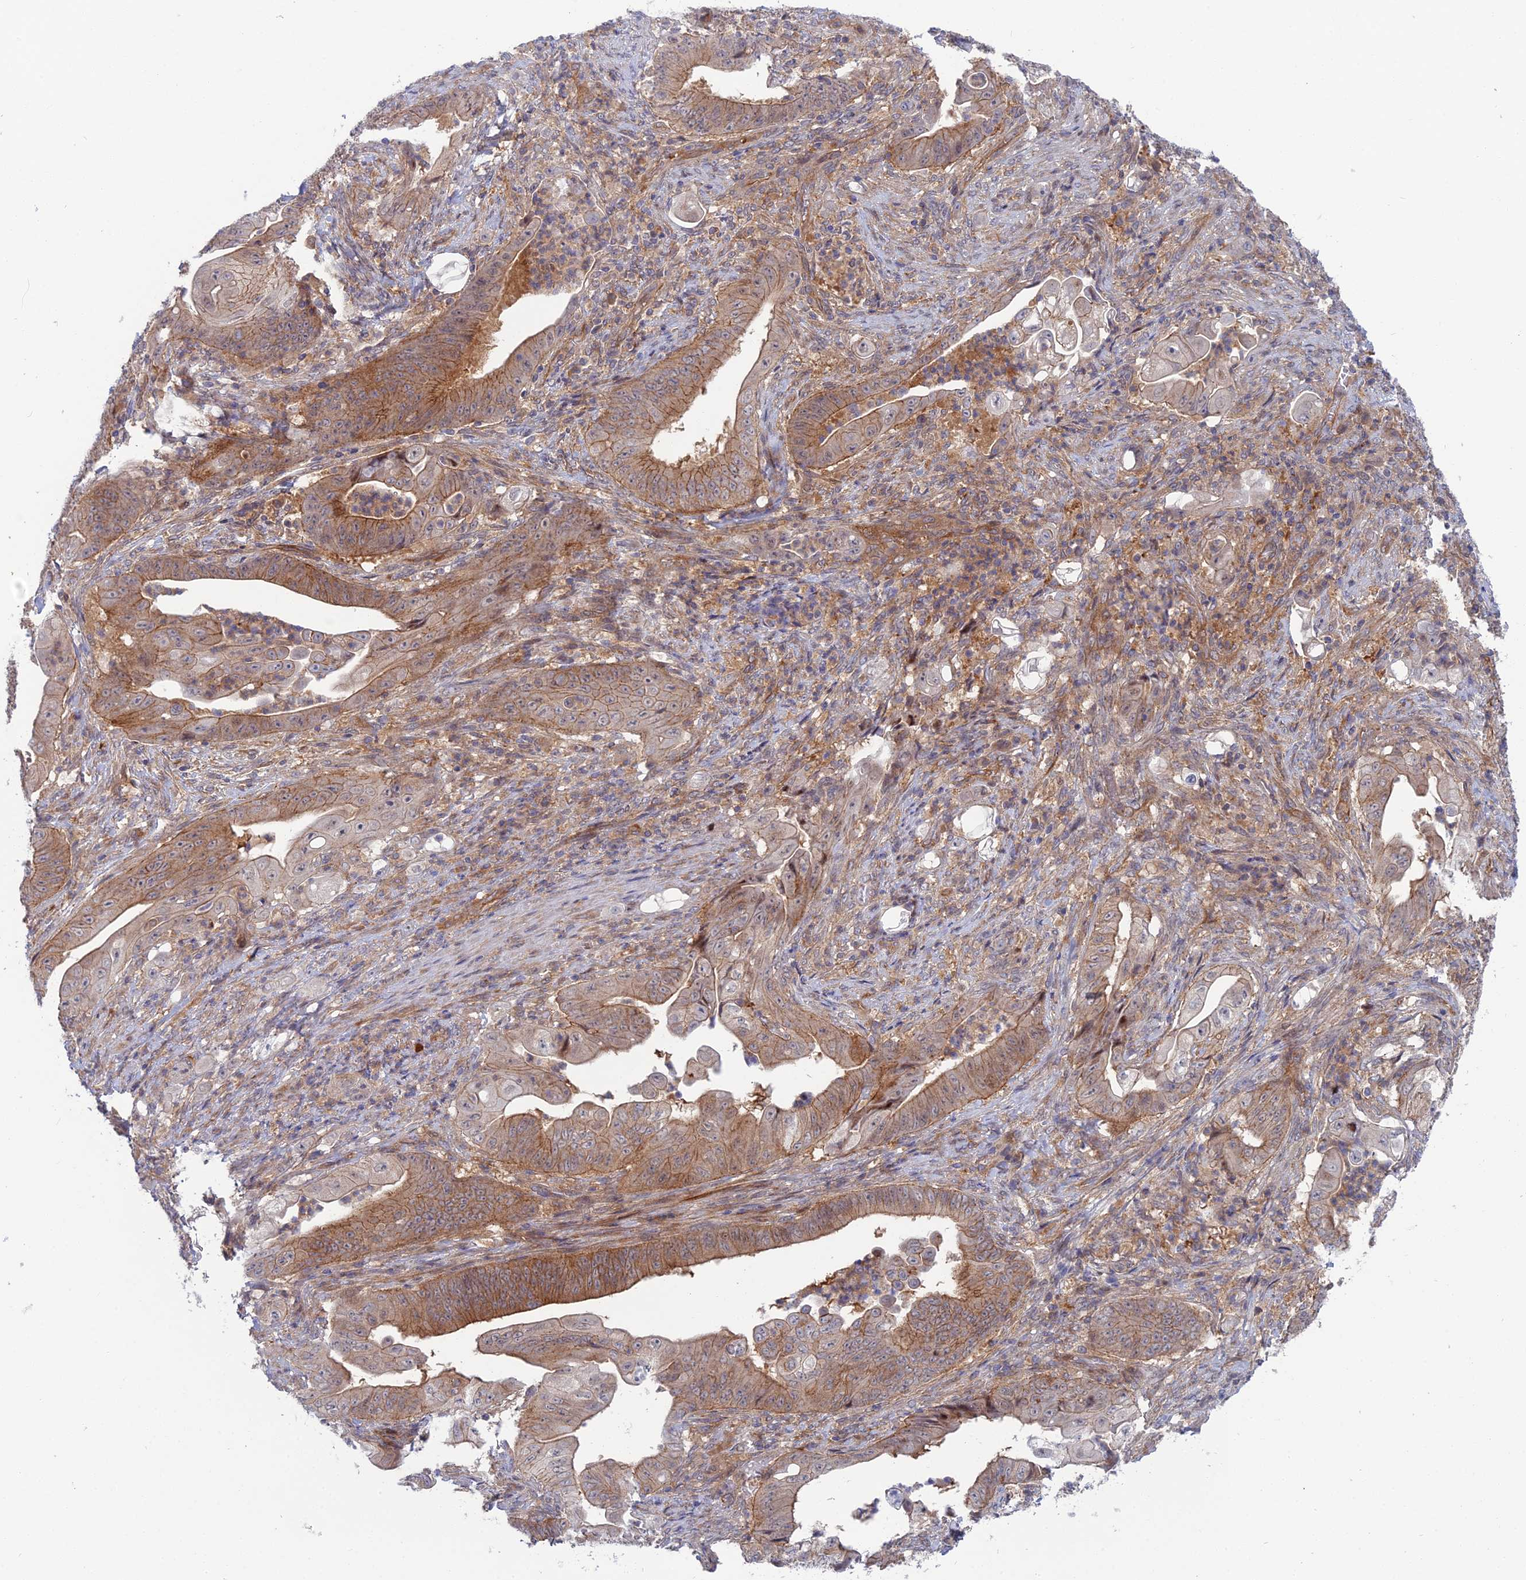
{"staining": {"intensity": "moderate", "quantity": ">75%", "location": "cytoplasmic/membranous"}, "tissue": "stomach cancer", "cell_type": "Tumor cells", "image_type": "cancer", "snomed": [{"axis": "morphology", "description": "Adenocarcinoma, NOS"}, {"axis": "topography", "description": "Stomach"}], "caption": "Human adenocarcinoma (stomach) stained with a brown dye demonstrates moderate cytoplasmic/membranous positive staining in about >75% of tumor cells.", "gene": "ABHD1", "patient": {"sex": "female", "age": 73}}